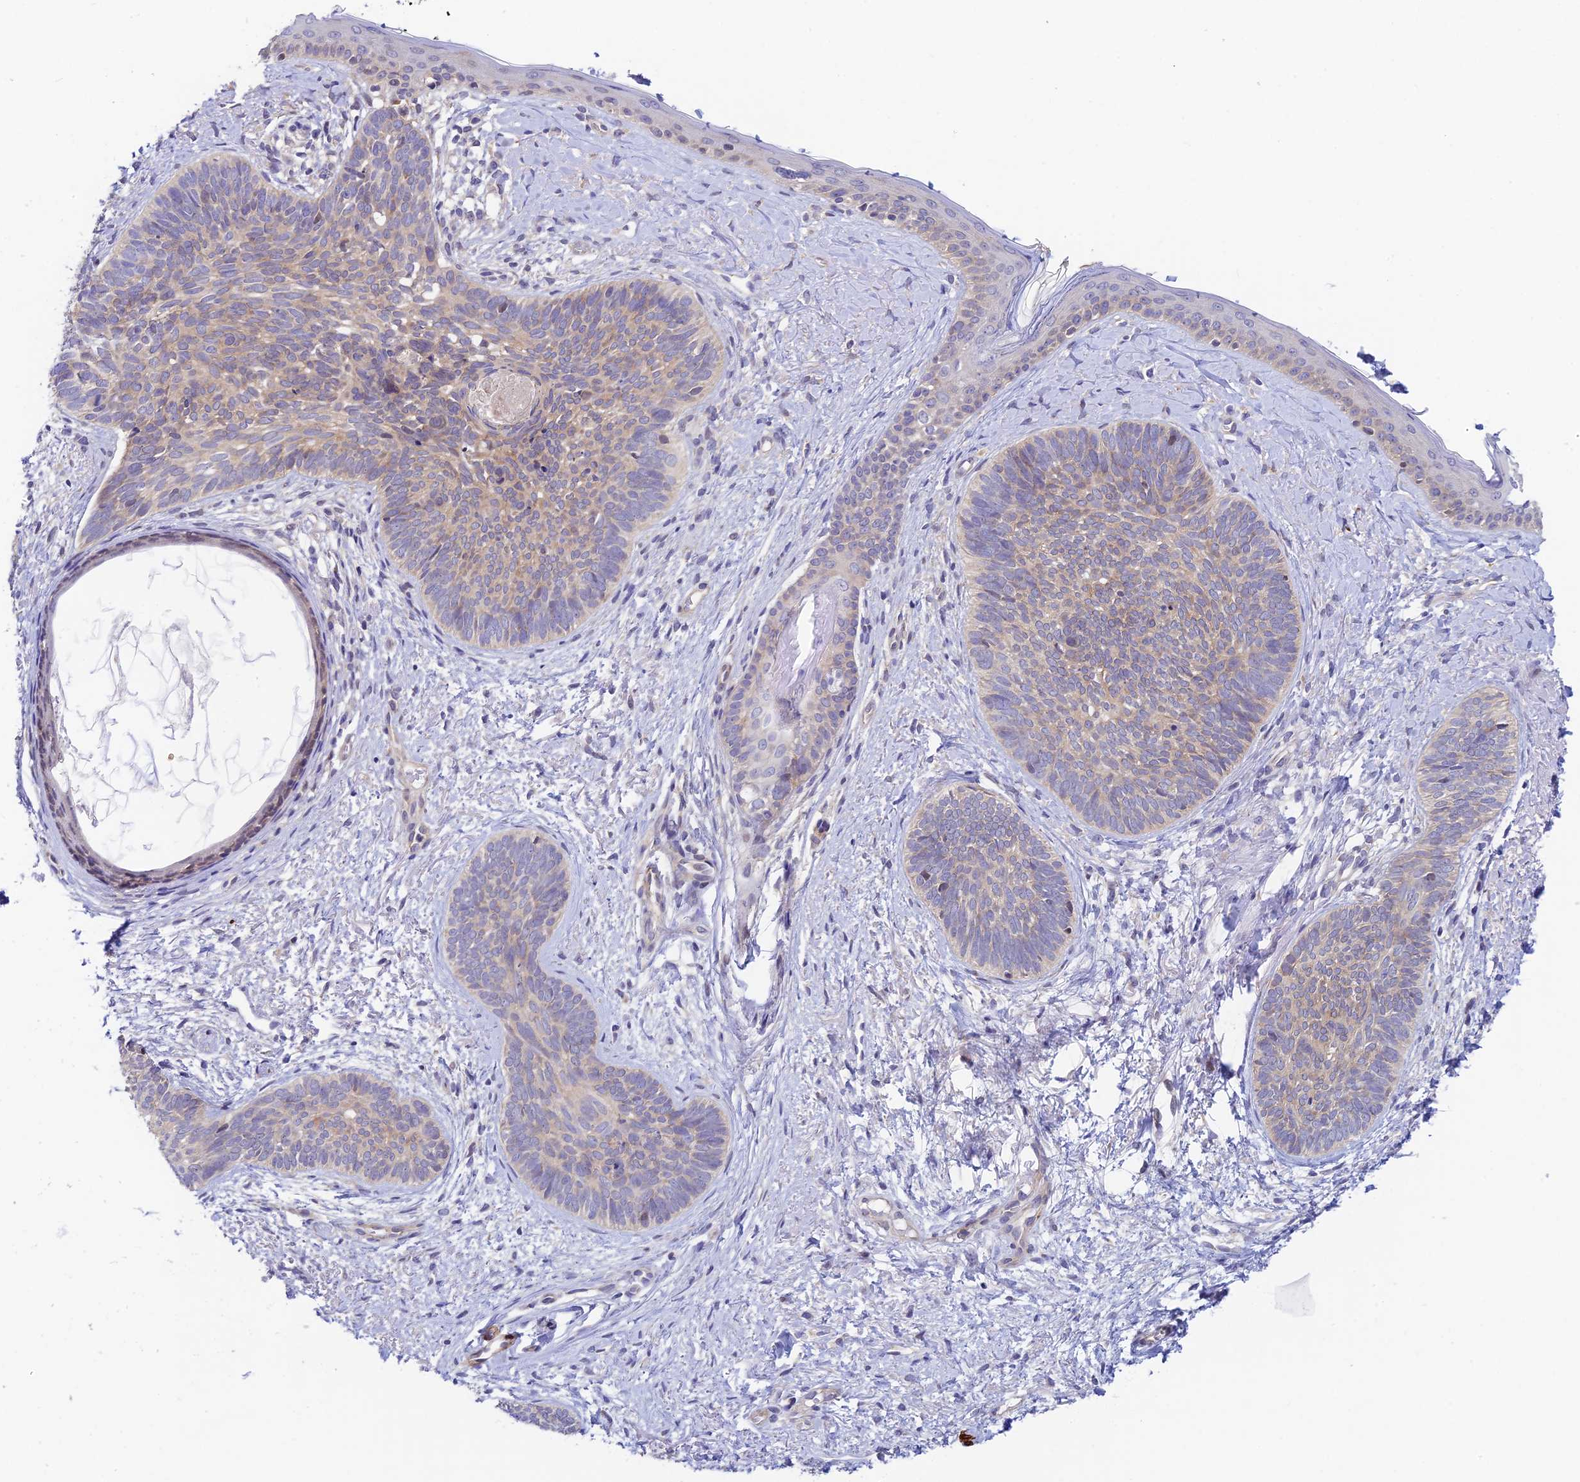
{"staining": {"intensity": "weak", "quantity": "25%-75%", "location": "cytoplasmic/membranous"}, "tissue": "skin cancer", "cell_type": "Tumor cells", "image_type": "cancer", "snomed": [{"axis": "morphology", "description": "Basal cell carcinoma"}, {"axis": "topography", "description": "Skin"}], "caption": "An image showing weak cytoplasmic/membranous staining in approximately 25%-75% of tumor cells in skin basal cell carcinoma, as visualized by brown immunohistochemical staining.", "gene": "ANKRD50", "patient": {"sex": "female", "age": 81}}